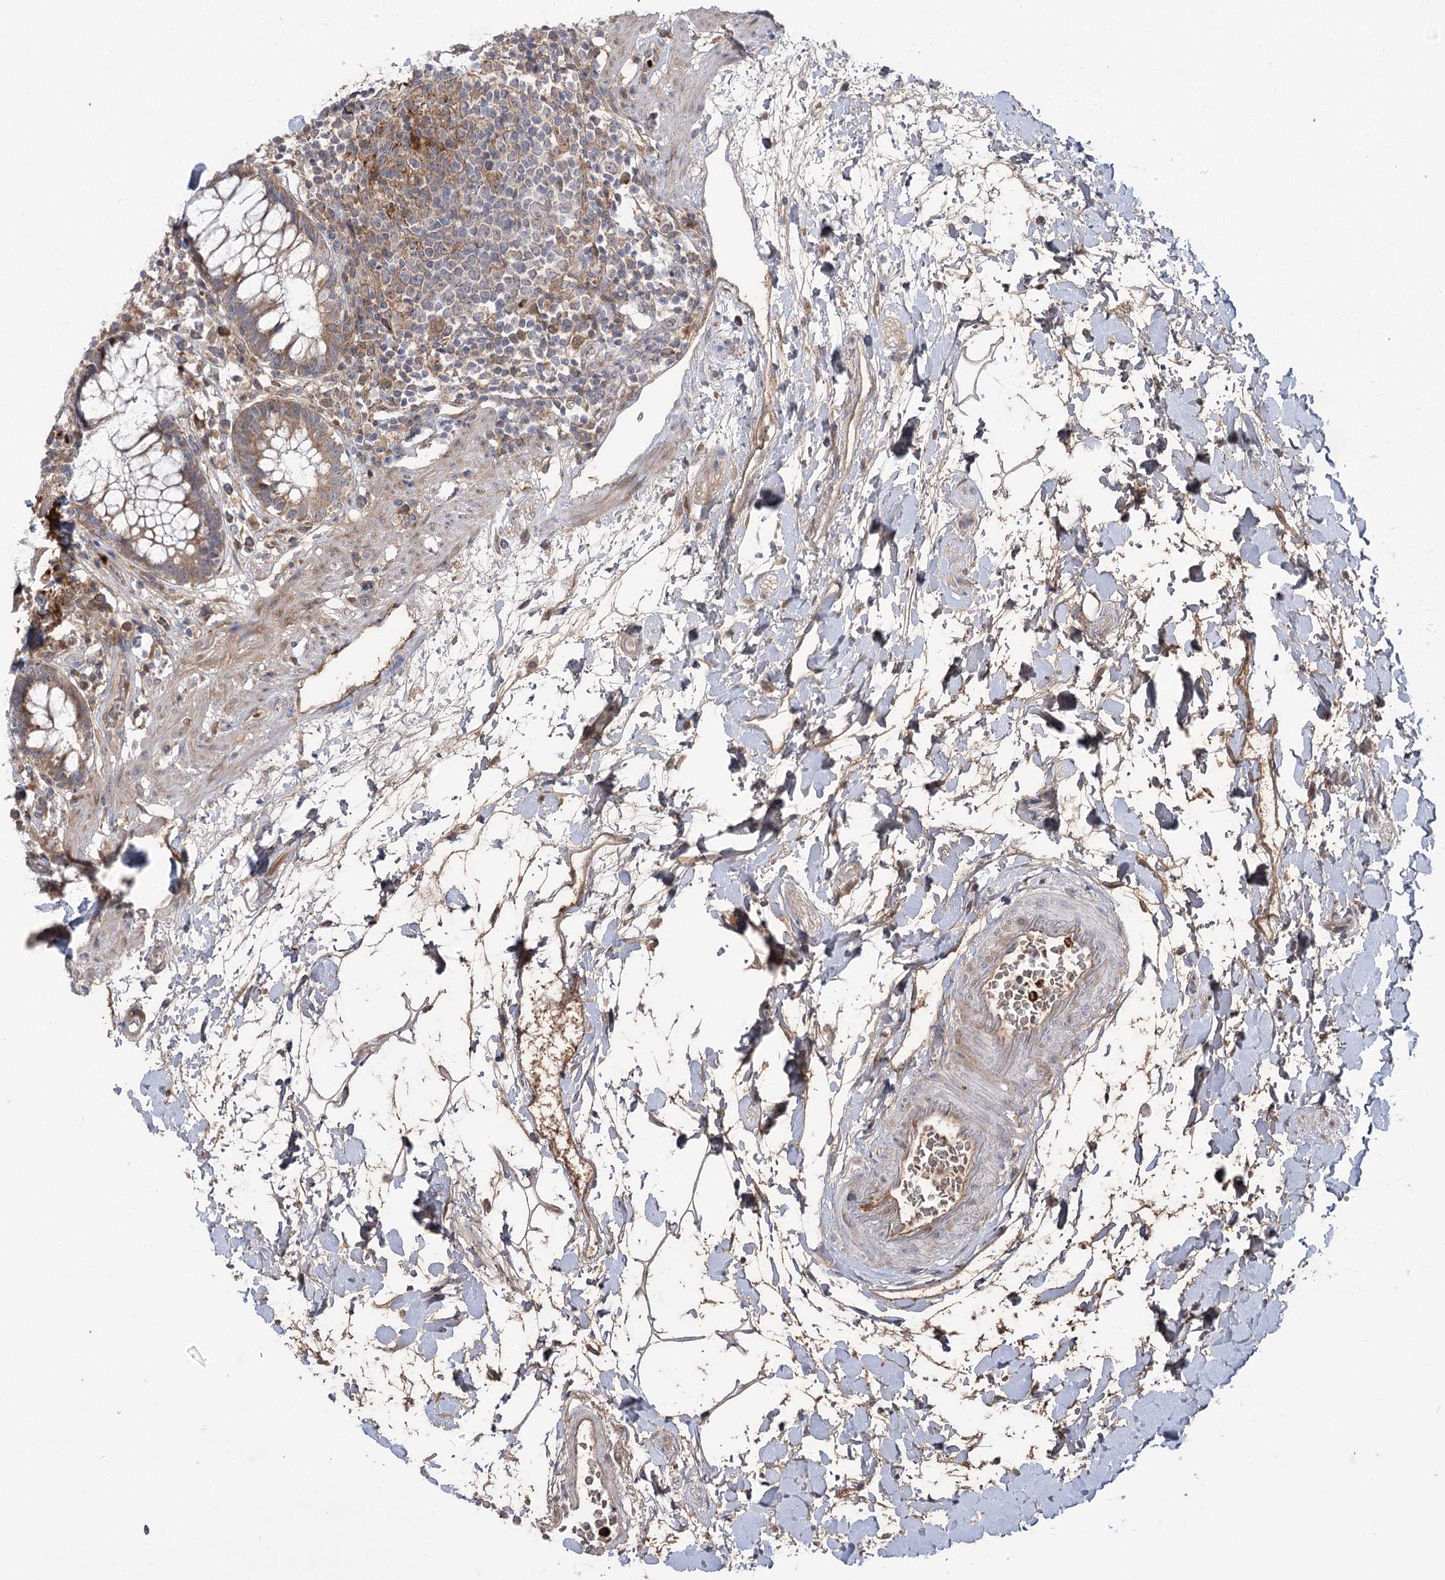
{"staining": {"intensity": "moderate", "quantity": ">75%", "location": "cytoplasmic/membranous"}, "tissue": "rectum", "cell_type": "Glandular cells", "image_type": "normal", "snomed": [{"axis": "morphology", "description": "Normal tissue, NOS"}, {"axis": "topography", "description": "Rectum"}], "caption": "Immunohistochemistry (IHC) of normal human rectum demonstrates medium levels of moderate cytoplasmic/membranous staining in approximately >75% of glandular cells.", "gene": "PLEKHA5", "patient": {"sex": "male", "age": 64}}